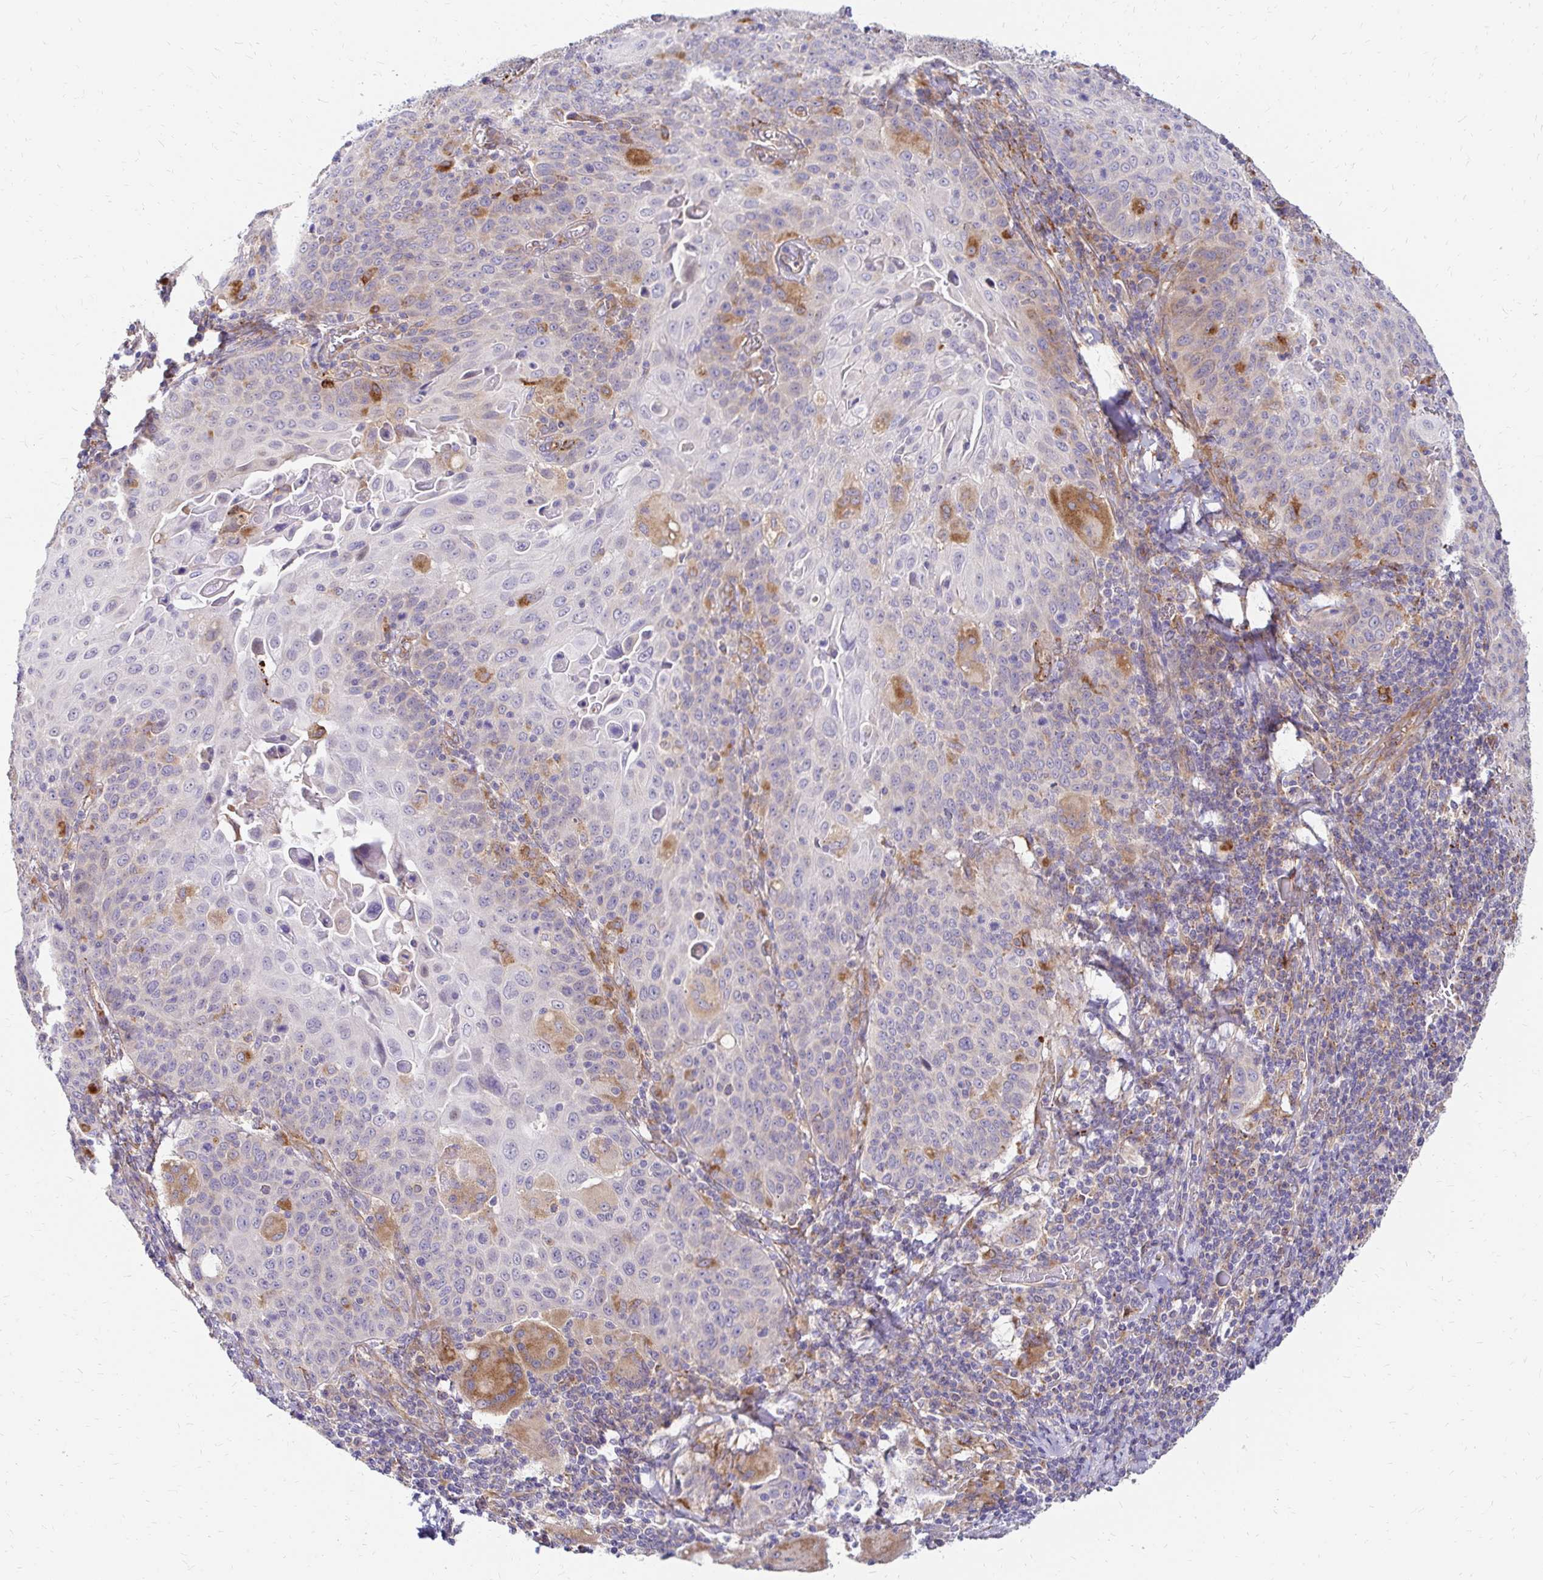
{"staining": {"intensity": "negative", "quantity": "none", "location": "none"}, "tissue": "cervical cancer", "cell_type": "Tumor cells", "image_type": "cancer", "snomed": [{"axis": "morphology", "description": "Squamous cell carcinoma, NOS"}, {"axis": "topography", "description": "Cervix"}], "caption": "High power microscopy image of an IHC micrograph of cervical cancer, revealing no significant expression in tumor cells.", "gene": "IDUA", "patient": {"sex": "female", "age": 65}}